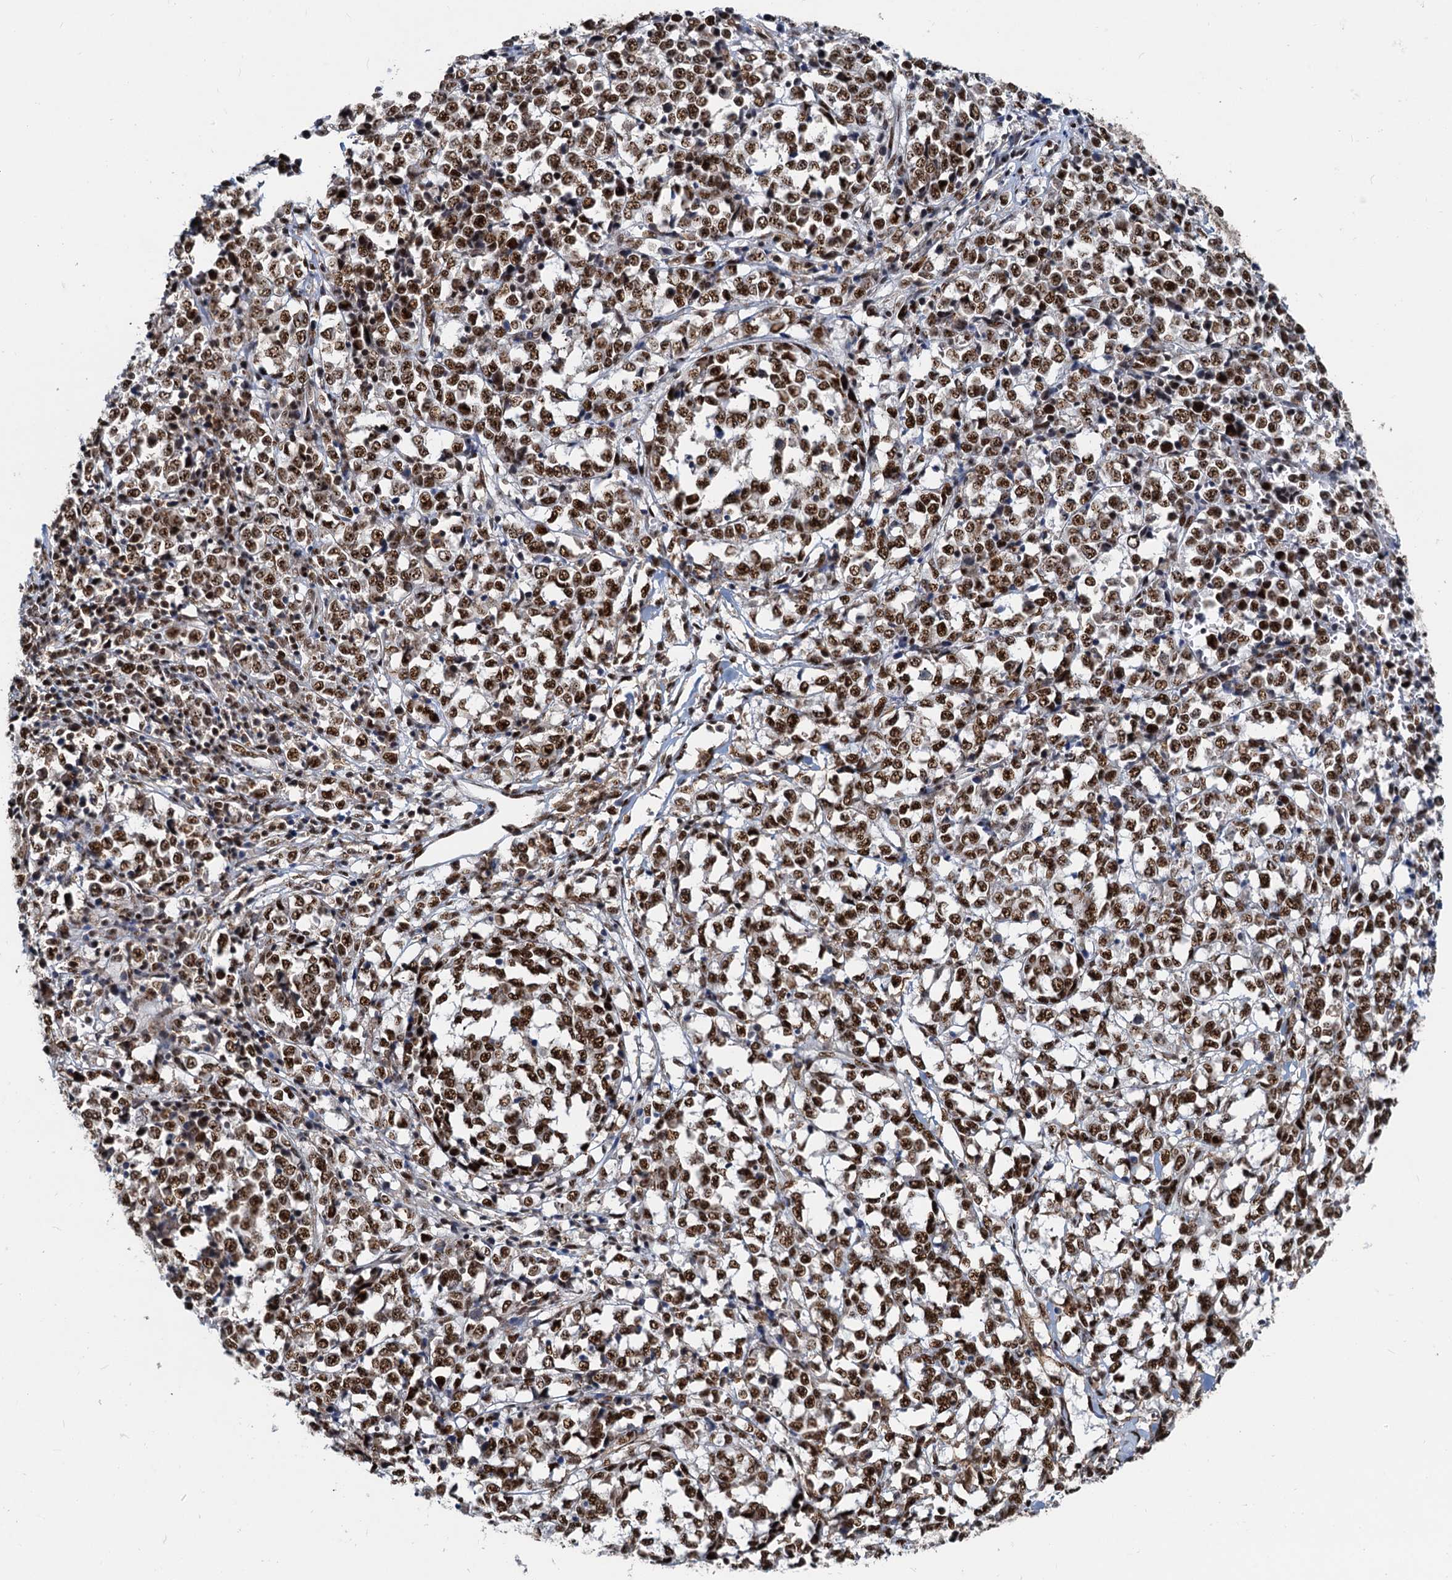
{"staining": {"intensity": "strong", "quantity": ">75%", "location": "nuclear"}, "tissue": "melanoma", "cell_type": "Tumor cells", "image_type": "cancer", "snomed": [{"axis": "morphology", "description": "Malignant melanoma, NOS"}, {"axis": "topography", "description": "Skin"}], "caption": "This image displays IHC staining of human melanoma, with high strong nuclear positivity in approximately >75% of tumor cells.", "gene": "RBM26", "patient": {"sex": "female", "age": 72}}